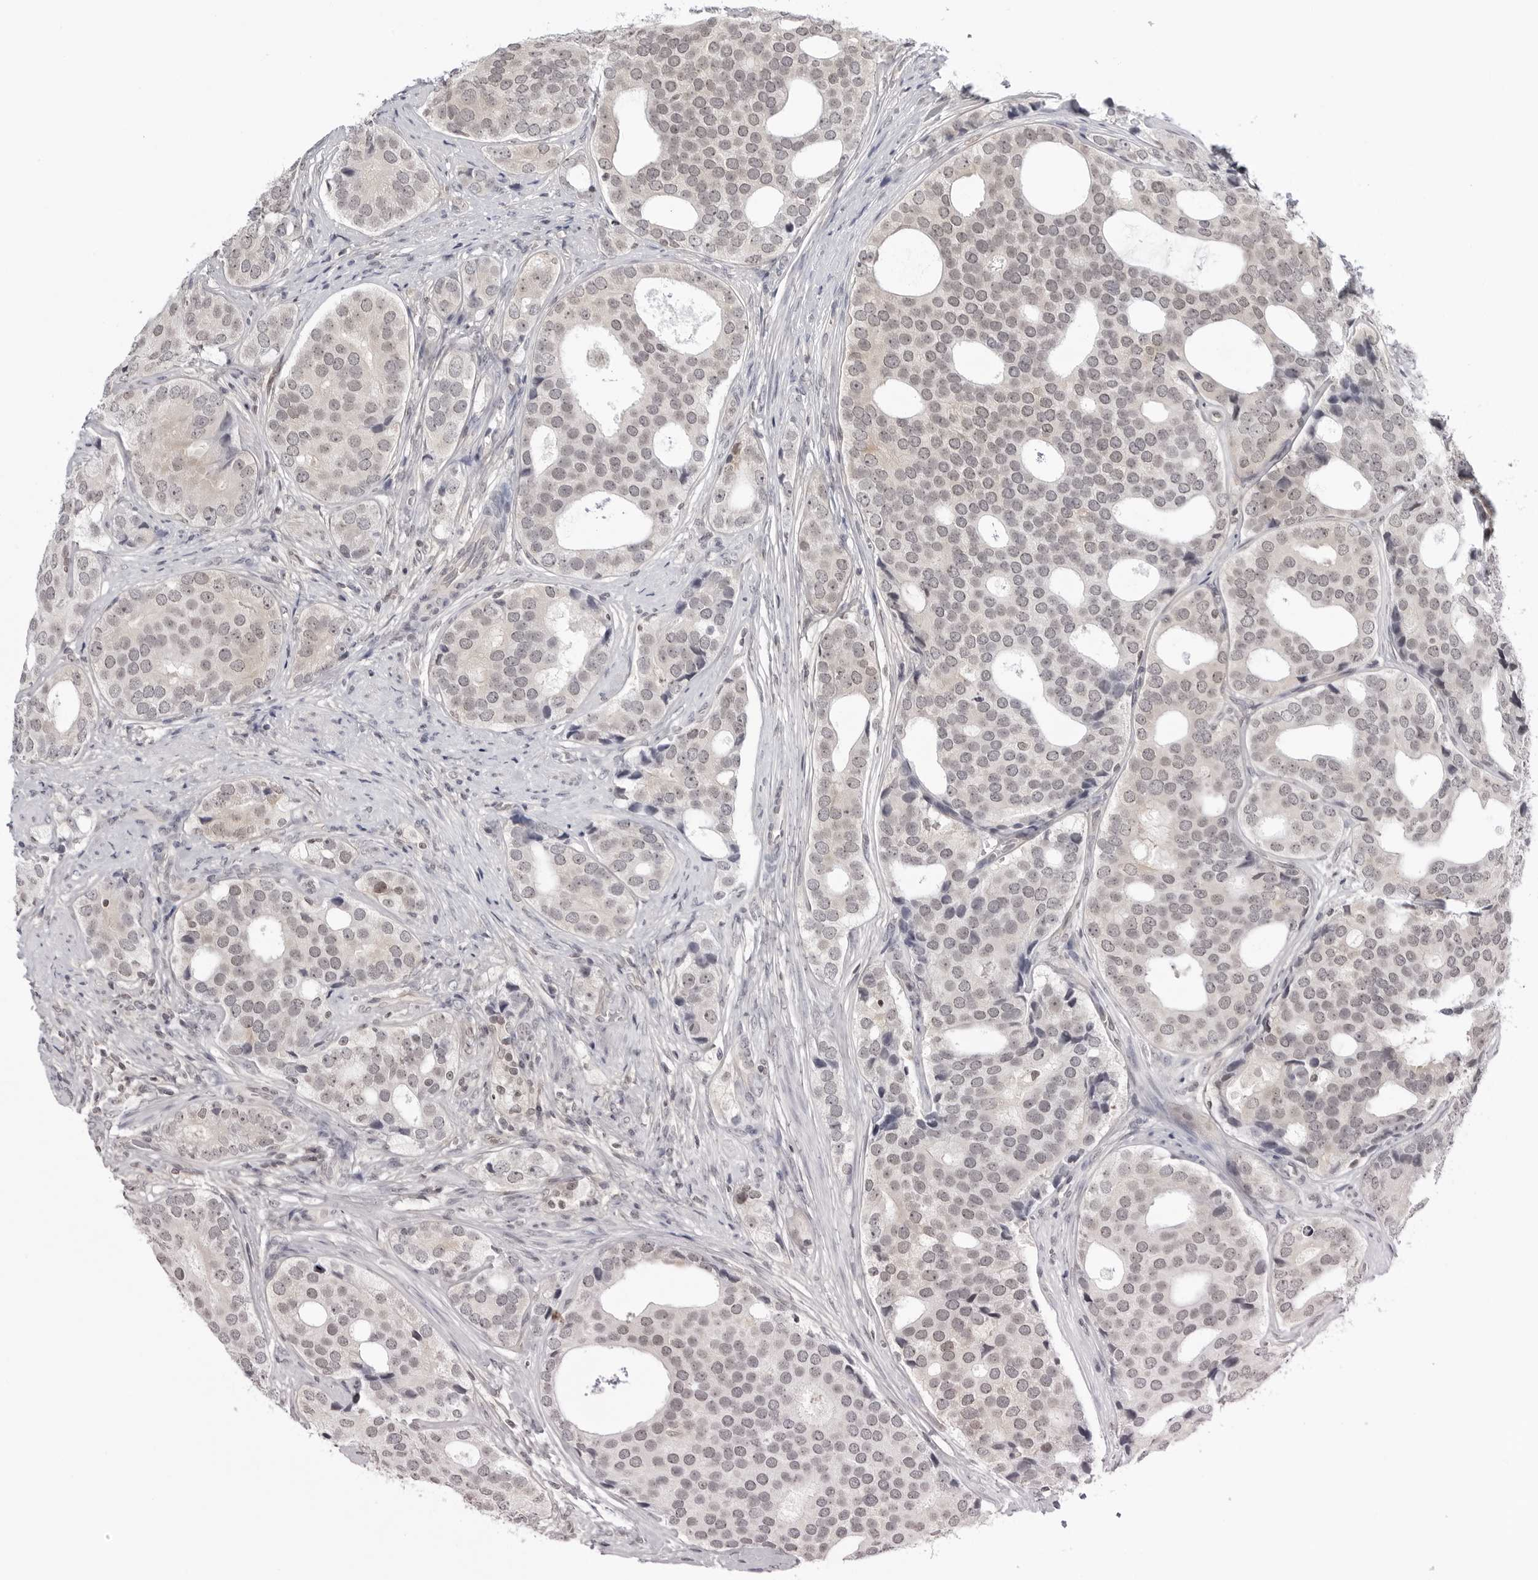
{"staining": {"intensity": "weak", "quantity": ">75%", "location": "cytoplasmic/membranous,nuclear"}, "tissue": "prostate cancer", "cell_type": "Tumor cells", "image_type": "cancer", "snomed": [{"axis": "morphology", "description": "Adenocarcinoma, High grade"}, {"axis": "topography", "description": "Prostate"}], "caption": "Immunohistochemical staining of prostate cancer (adenocarcinoma (high-grade)) reveals weak cytoplasmic/membranous and nuclear protein staining in approximately >75% of tumor cells.", "gene": "YWHAG", "patient": {"sex": "male", "age": 56}}